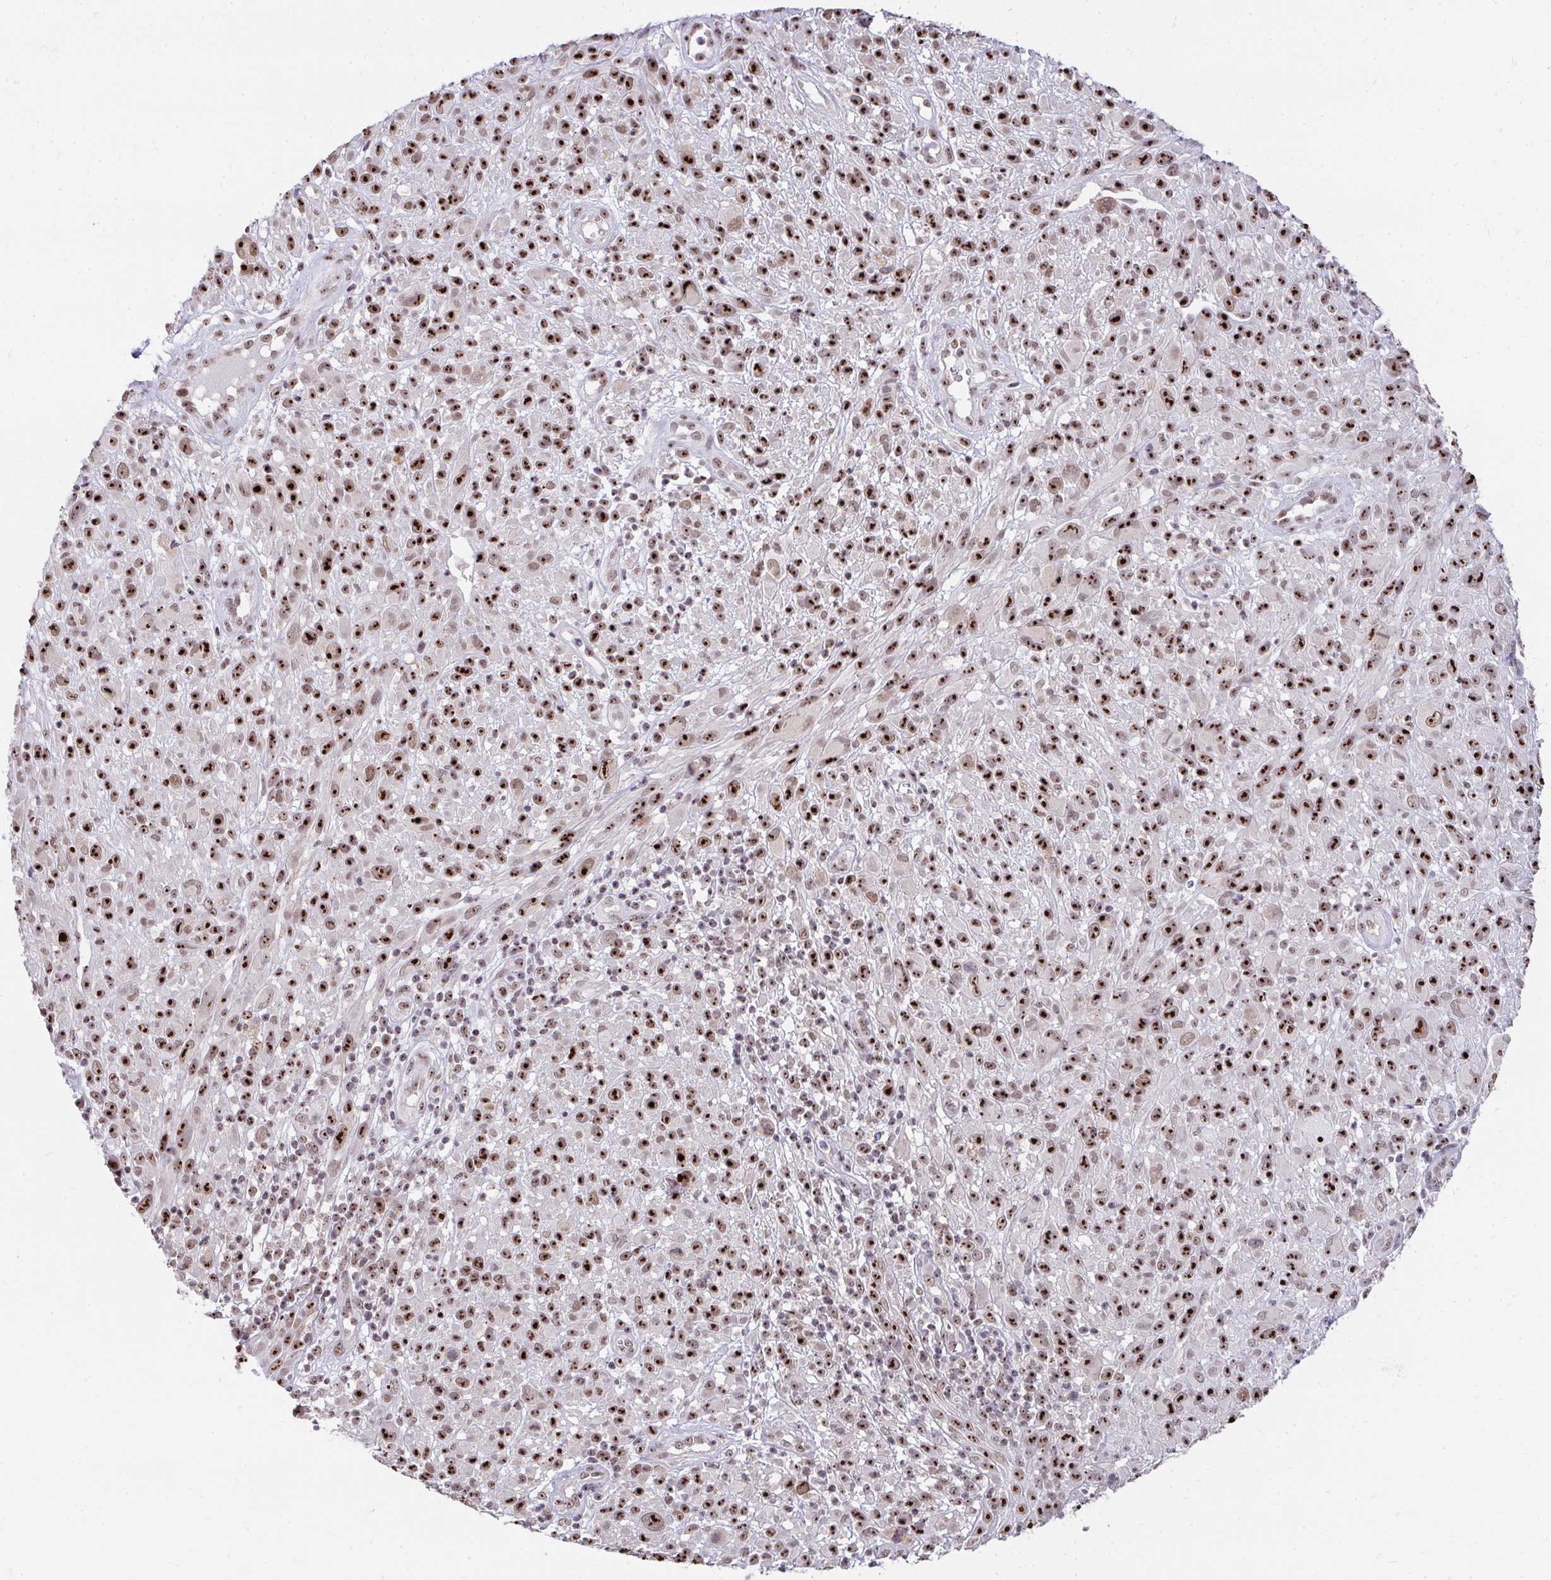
{"staining": {"intensity": "strong", "quantity": ">75%", "location": "nuclear"}, "tissue": "melanoma", "cell_type": "Tumor cells", "image_type": "cancer", "snomed": [{"axis": "morphology", "description": "Malignant melanoma, NOS"}, {"axis": "topography", "description": "Skin"}], "caption": "A brown stain highlights strong nuclear expression of a protein in human melanoma tumor cells.", "gene": "HIRA", "patient": {"sex": "male", "age": 68}}